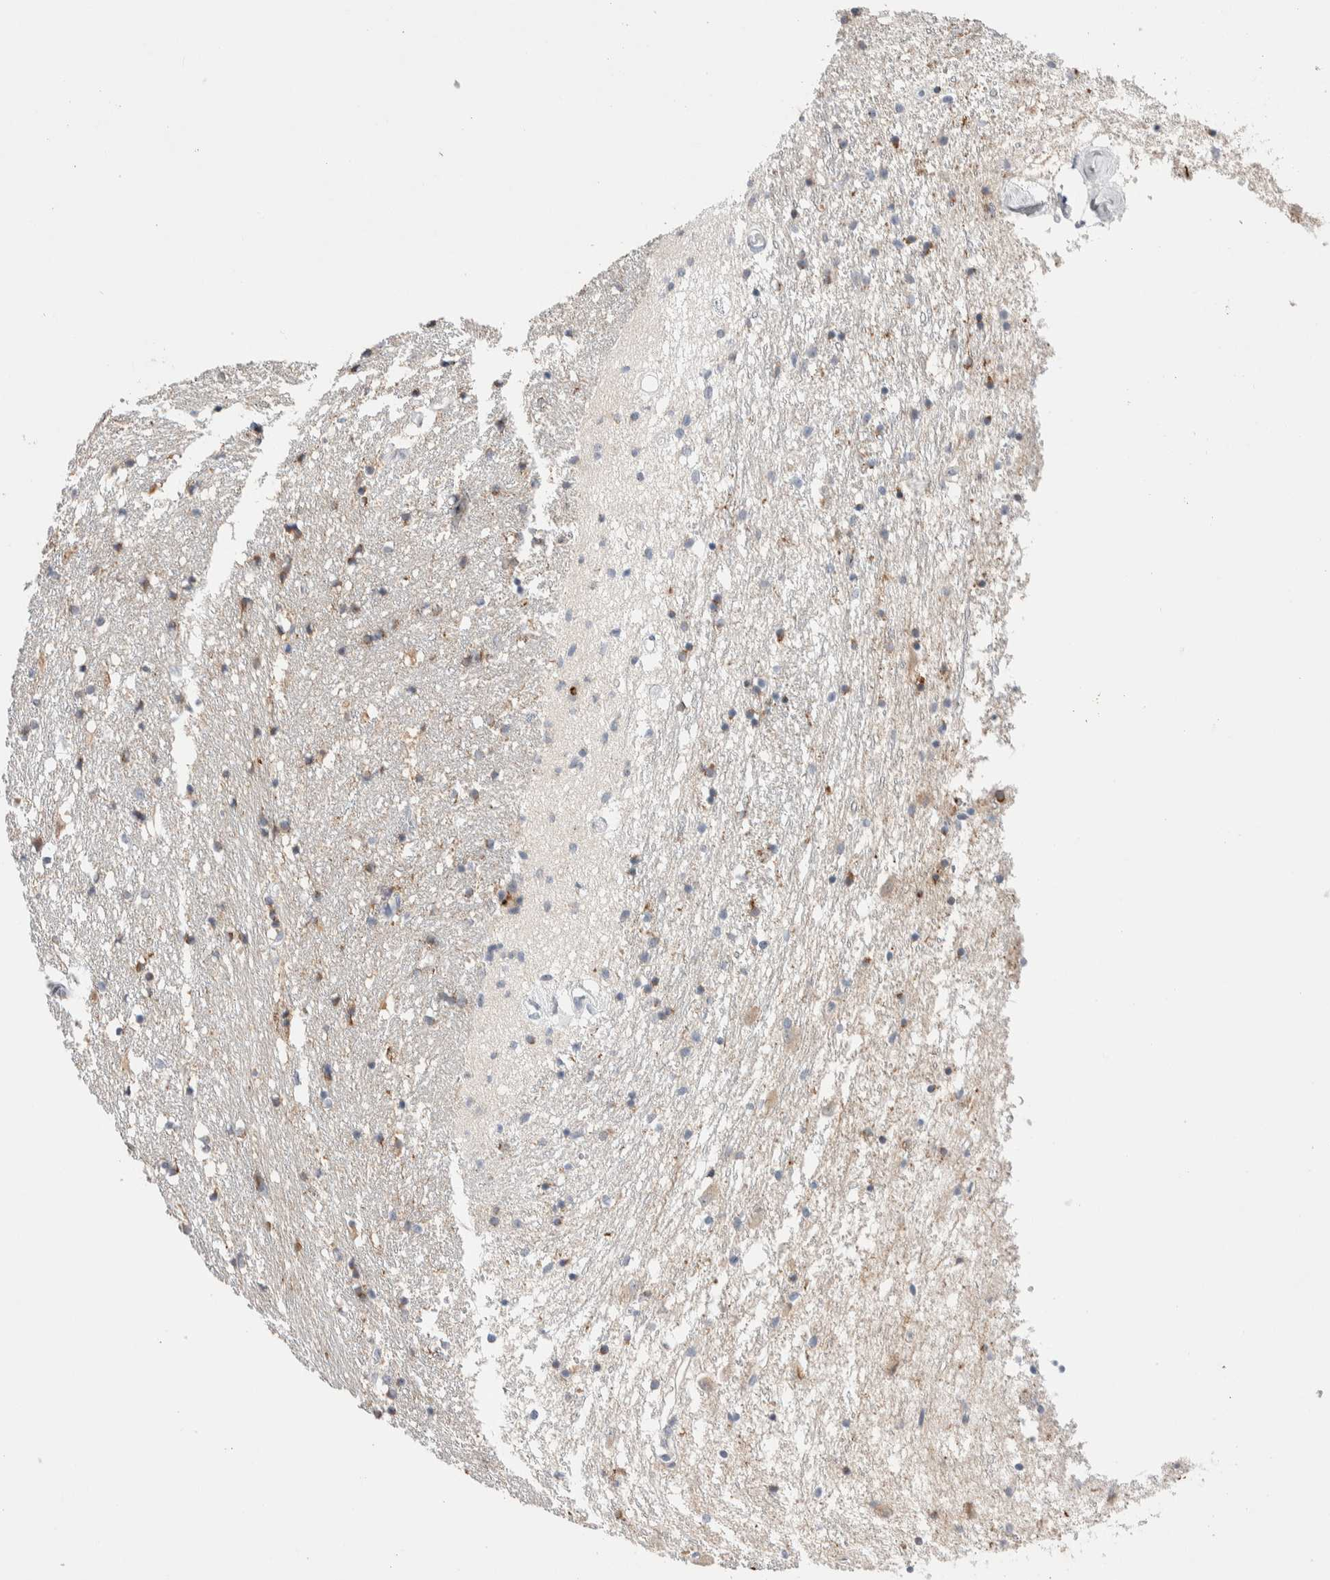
{"staining": {"intensity": "moderate", "quantity": "<25%", "location": "cytoplasmic/membranous"}, "tissue": "caudate", "cell_type": "Glial cells", "image_type": "normal", "snomed": [{"axis": "morphology", "description": "Normal tissue, NOS"}, {"axis": "topography", "description": "Lateral ventricle wall"}], "caption": "Benign caudate reveals moderate cytoplasmic/membranous expression in approximately <25% of glial cells.", "gene": "DNAJB6", "patient": {"sex": "female", "age": 54}}